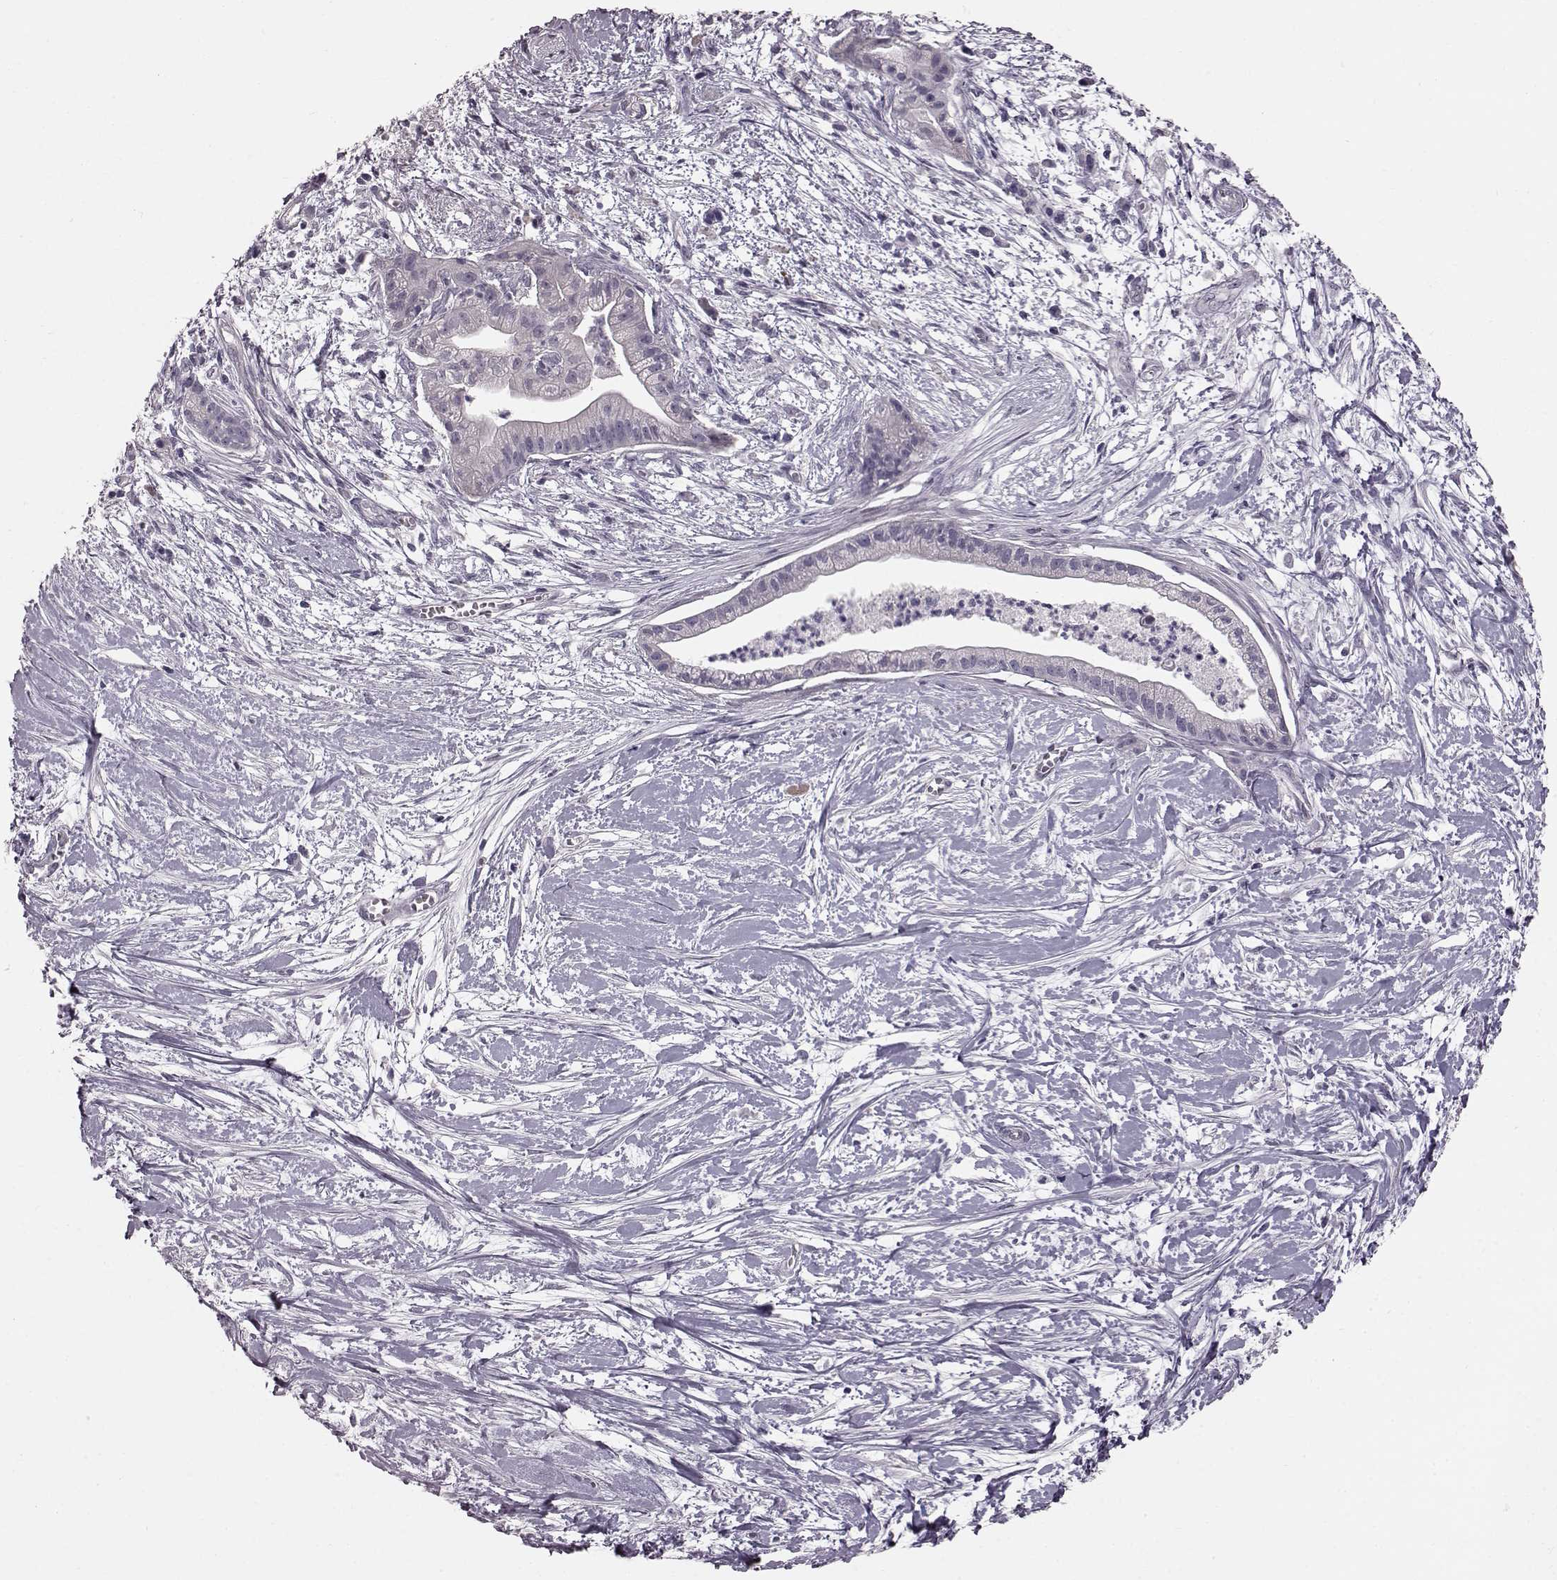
{"staining": {"intensity": "negative", "quantity": "none", "location": "none"}, "tissue": "pancreatic cancer", "cell_type": "Tumor cells", "image_type": "cancer", "snomed": [{"axis": "morphology", "description": "Normal tissue, NOS"}, {"axis": "morphology", "description": "Adenocarcinoma, NOS"}, {"axis": "topography", "description": "Lymph node"}, {"axis": "topography", "description": "Pancreas"}], "caption": "Immunohistochemistry micrograph of human pancreatic adenocarcinoma stained for a protein (brown), which shows no staining in tumor cells.", "gene": "TCHHL1", "patient": {"sex": "female", "age": 58}}